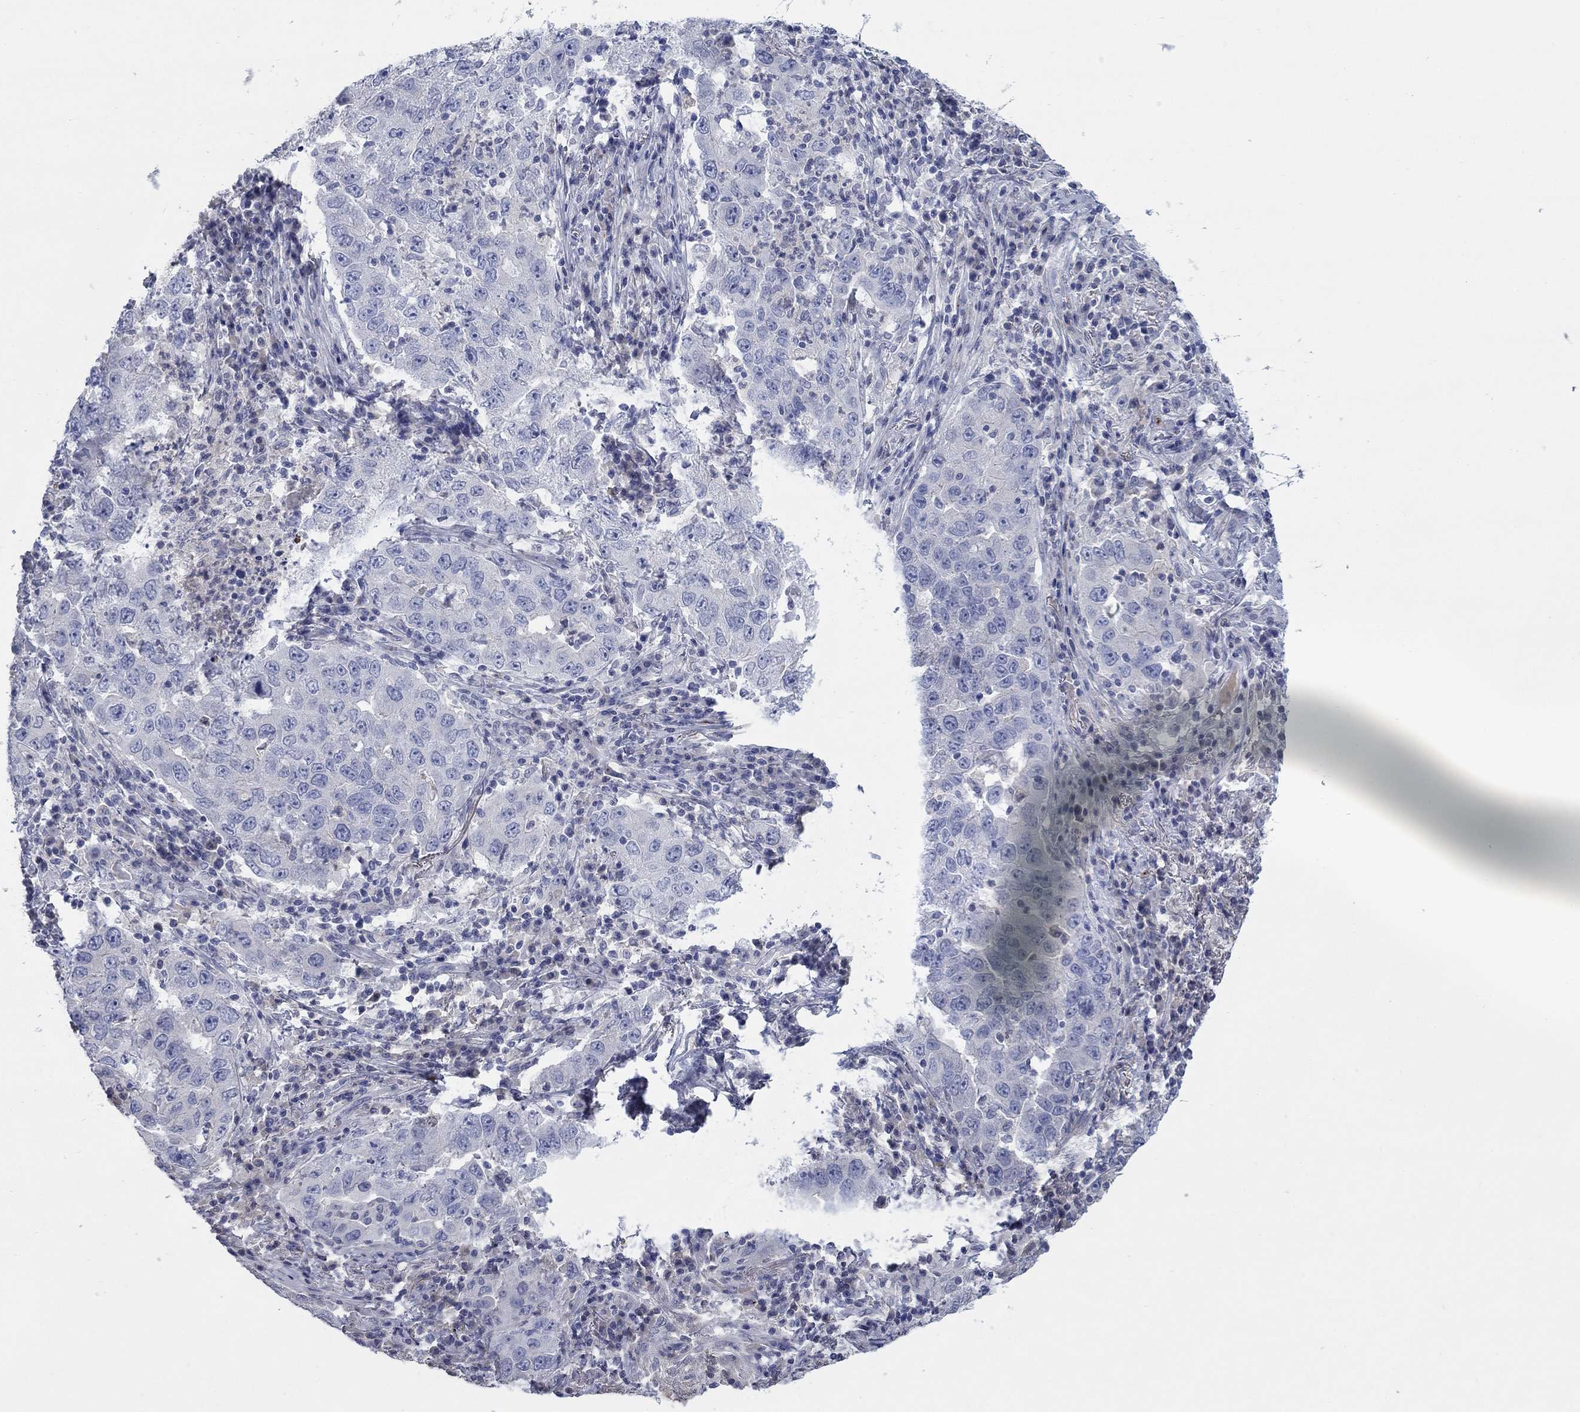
{"staining": {"intensity": "negative", "quantity": "none", "location": "none"}, "tissue": "lung cancer", "cell_type": "Tumor cells", "image_type": "cancer", "snomed": [{"axis": "morphology", "description": "Adenocarcinoma, NOS"}, {"axis": "topography", "description": "Lung"}], "caption": "Immunohistochemical staining of adenocarcinoma (lung) shows no significant staining in tumor cells. (Brightfield microscopy of DAB immunohistochemistry at high magnification).", "gene": "TMEM249", "patient": {"sex": "male", "age": 73}}